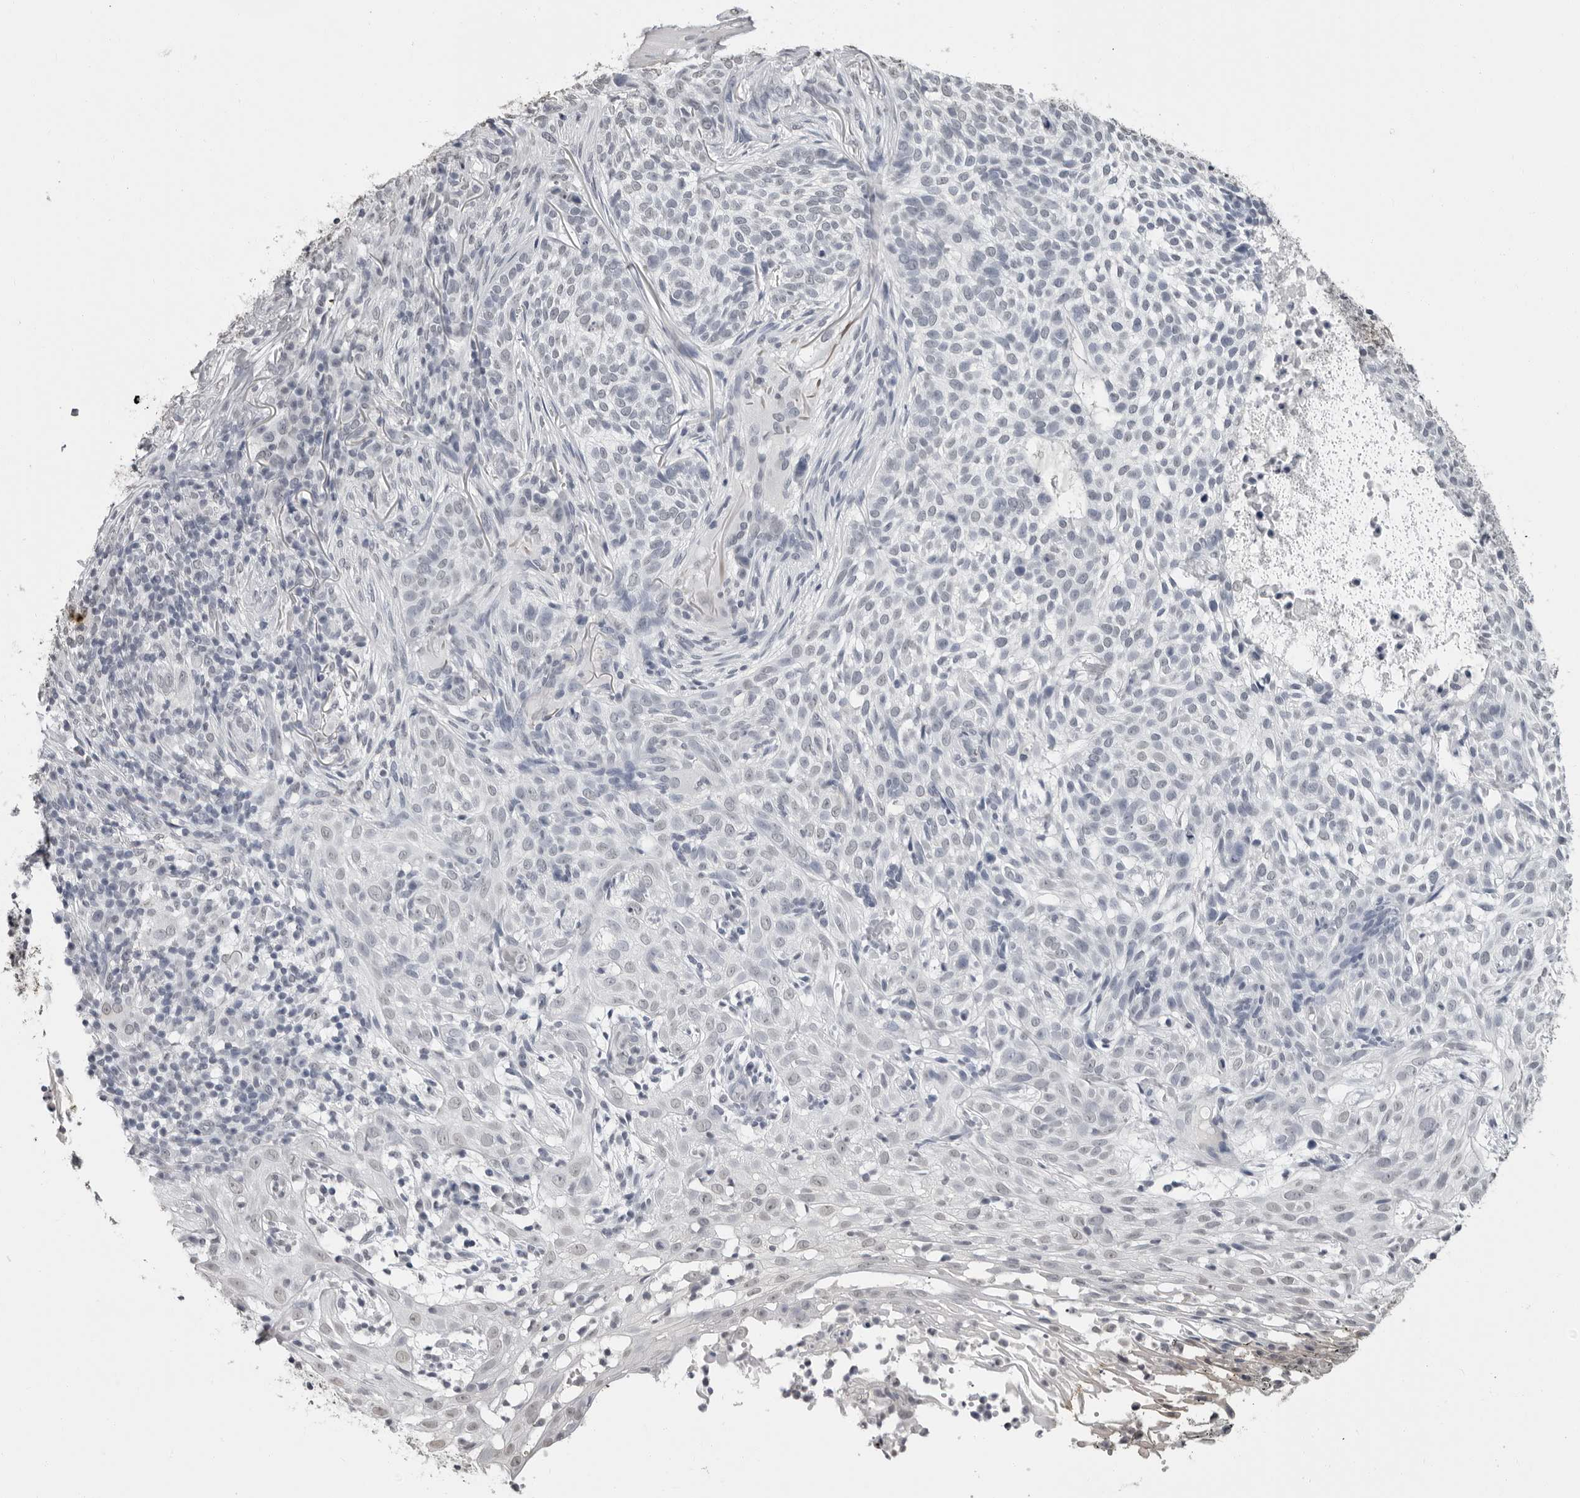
{"staining": {"intensity": "negative", "quantity": "none", "location": "none"}, "tissue": "skin cancer", "cell_type": "Tumor cells", "image_type": "cancer", "snomed": [{"axis": "morphology", "description": "Basal cell carcinoma"}, {"axis": "topography", "description": "Skin"}], "caption": "High power microscopy micrograph of an IHC image of skin basal cell carcinoma, revealing no significant expression in tumor cells.", "gene": "HEPACAM", "patient": {"sex": "female", "age": 64}}